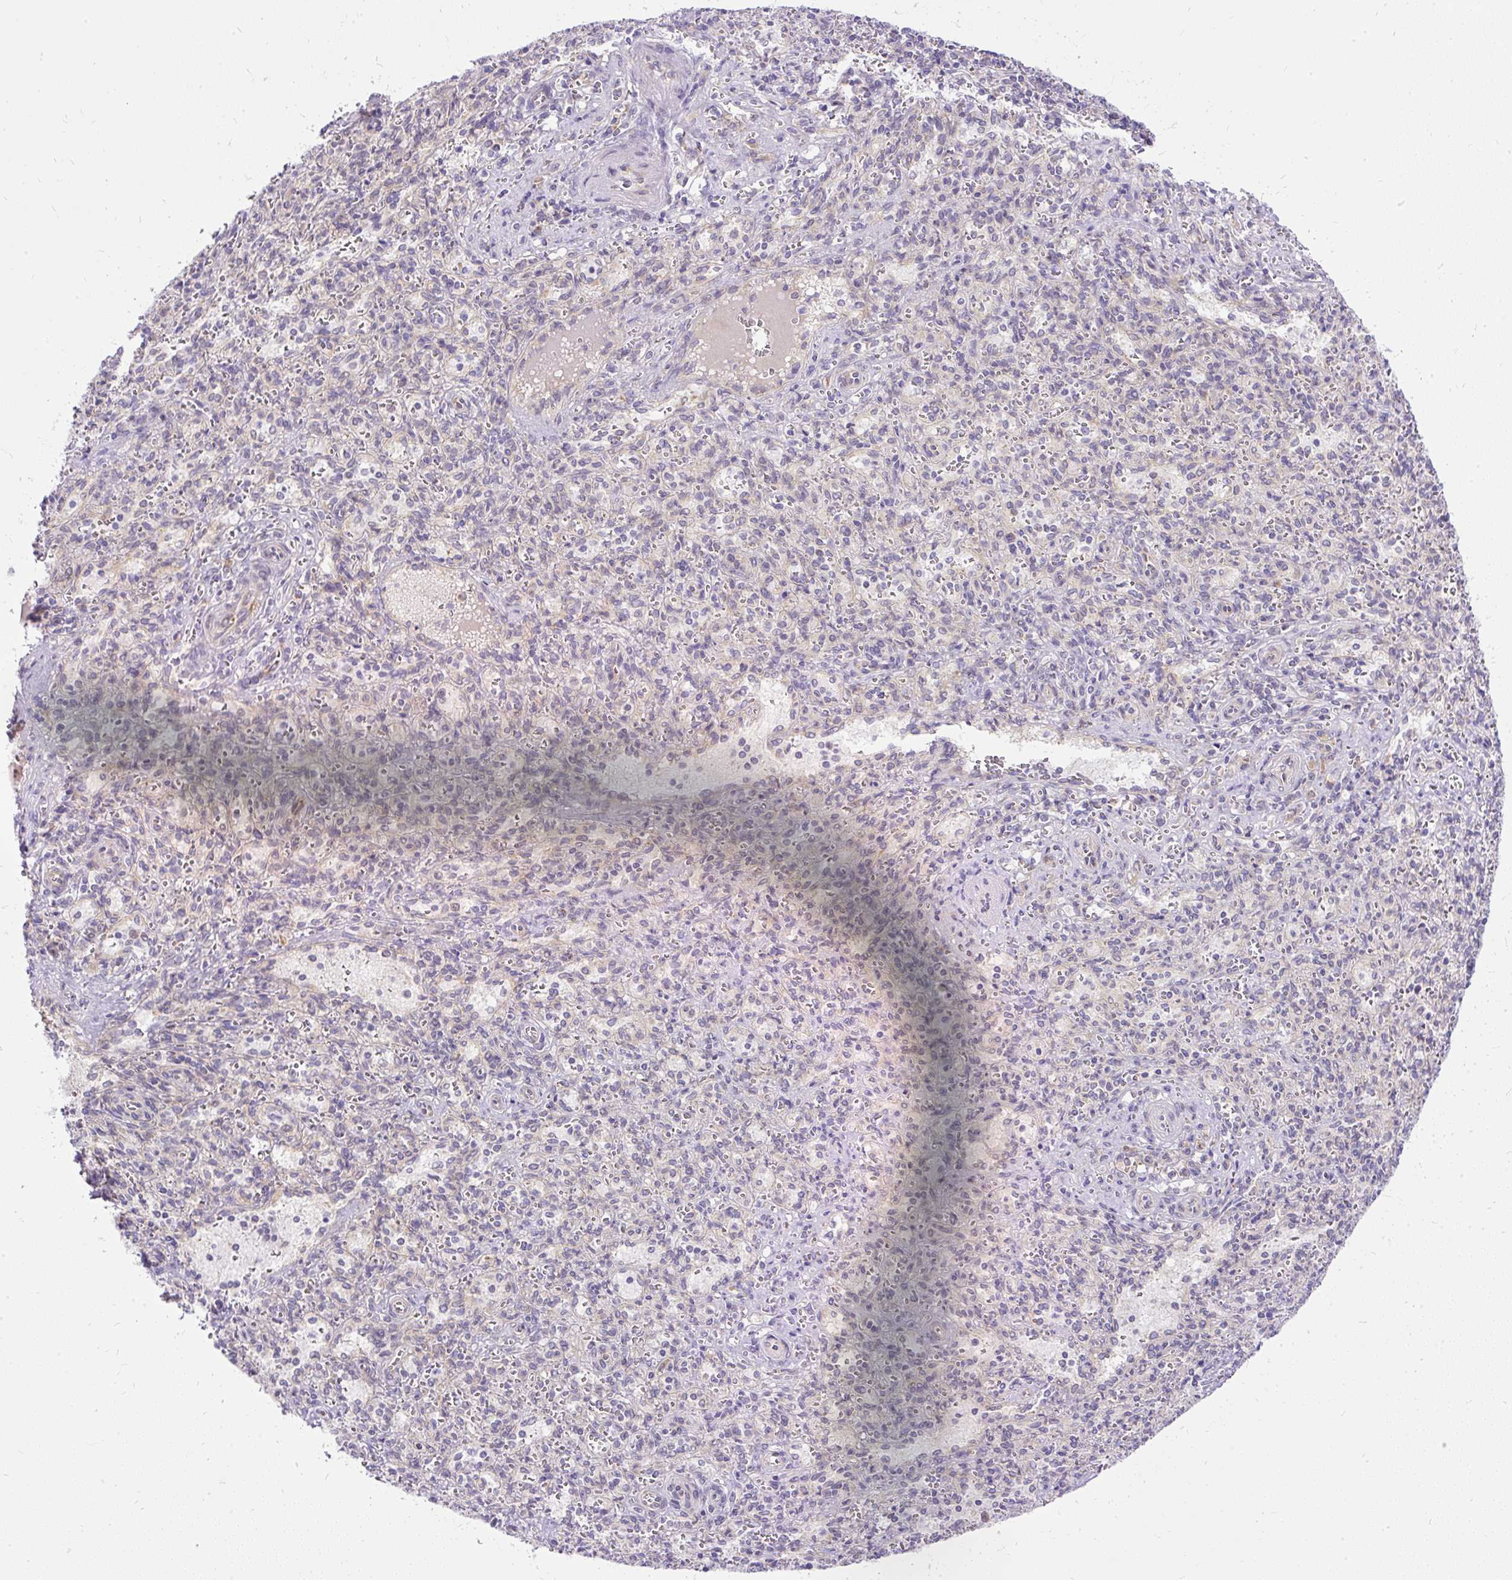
{"staining": {"intensity": "moderate", "quantity": "<25%", "location": "cytoplasmic/membranous"}, "tissue": "spleen", "cell_type": "Cells in red pulp", "image_type": "normal", "snomed": [{"axis": "morphology", "description": "Normal tissue, NOS"}, {"axis": "topography", "description": "Spleen"}], "caption": "Protein staining of unremarkable spleen displays moderate cytoplasmic/membranous positivity in approximately <25% of cells in red pulp.", "gene": "AMFR", "patient": {"sex": "female", "age": 26}}